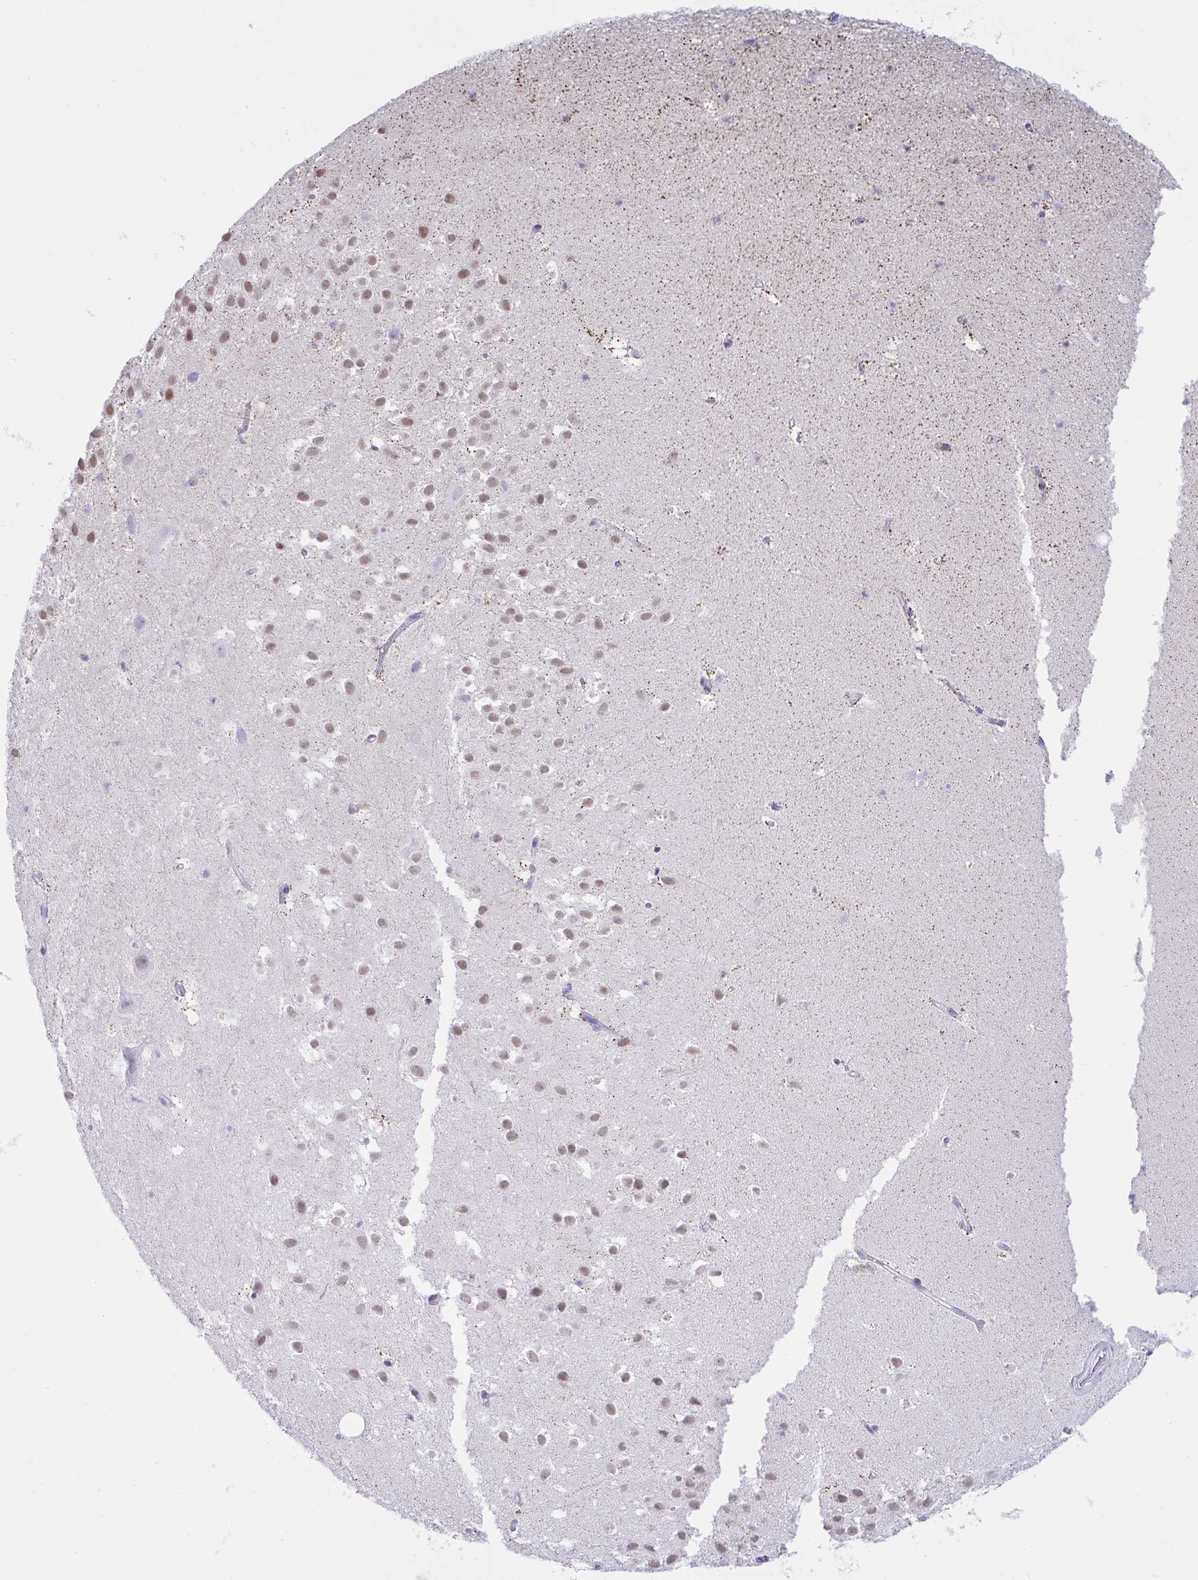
{"staining": {"intensity": "negative", "quantity": "none", "location": "none"}, "tissue": "hippocampus", "cell_type": "Glial cells", "image_type": "normal", "snomed": [{"axis": "morphology", "description": "Normal tissue, NOS"}, {"axis": "topography", "description": "Hippocampus"}], "caption": "Glial cells are negative for brown protein staining in normal hippocampus.", "gene": "PLA2G12B", "patient": {"sex": "male", "age": 26}}